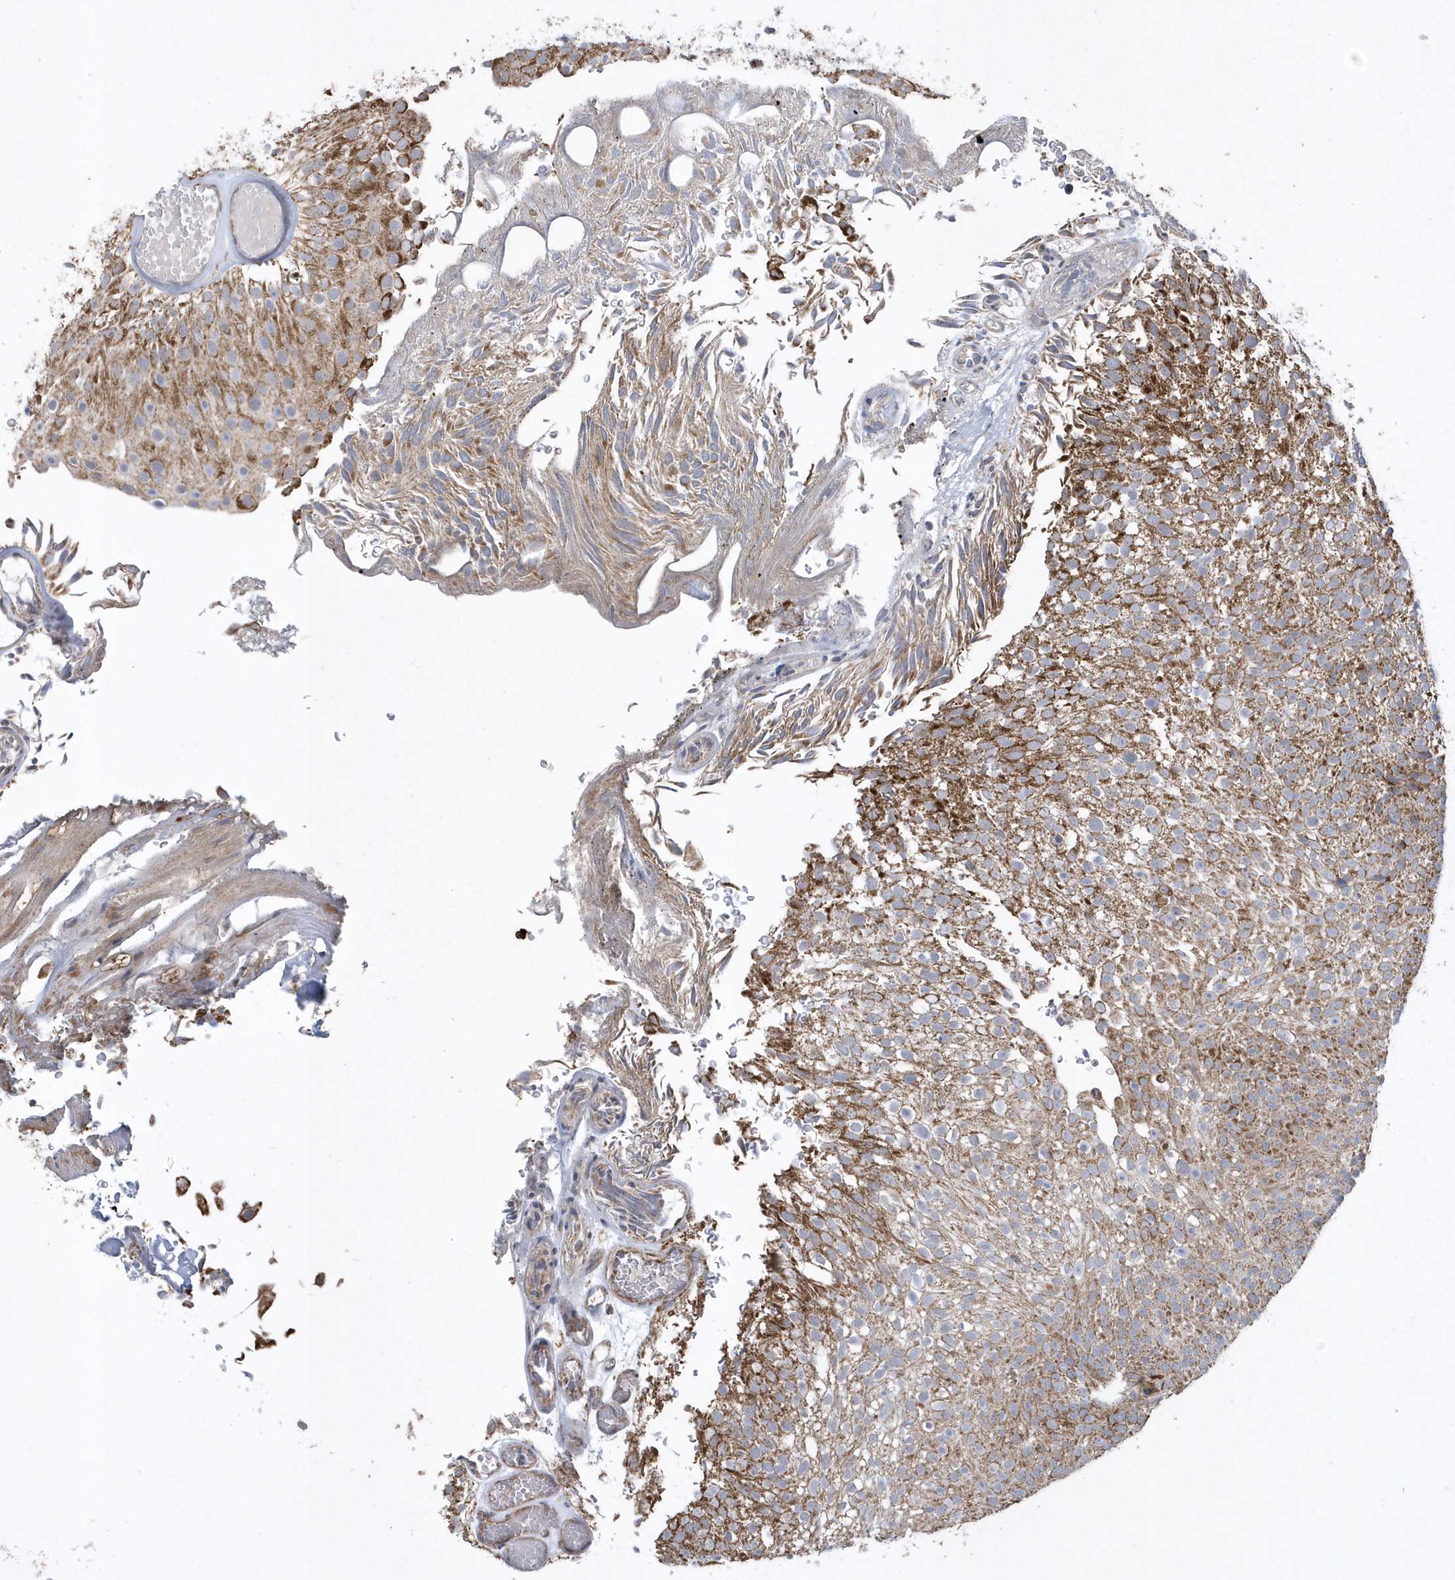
{"staining": {"intensity": "strong", "quantity": ">75%", "location": "cytoplasmic/membranous"}, "tissue": "urothelial cancer", "cell_type": "Tumor cells", "image_type": "cancer", "snomed": [{"axis": "morphology", "description": "Urothelial carcinoma, Low grade"}, {"axis": "topography", "description": "Urinary bladder"}], "caption": "This photomicrograph demonstrates IHC staining of human urothelial cancer, with high strong cytoplasmic/membranous positivity in about >75% of tumor cells.", "gene": "SLX9", "patient": {"sex": "male", "age": 78}}